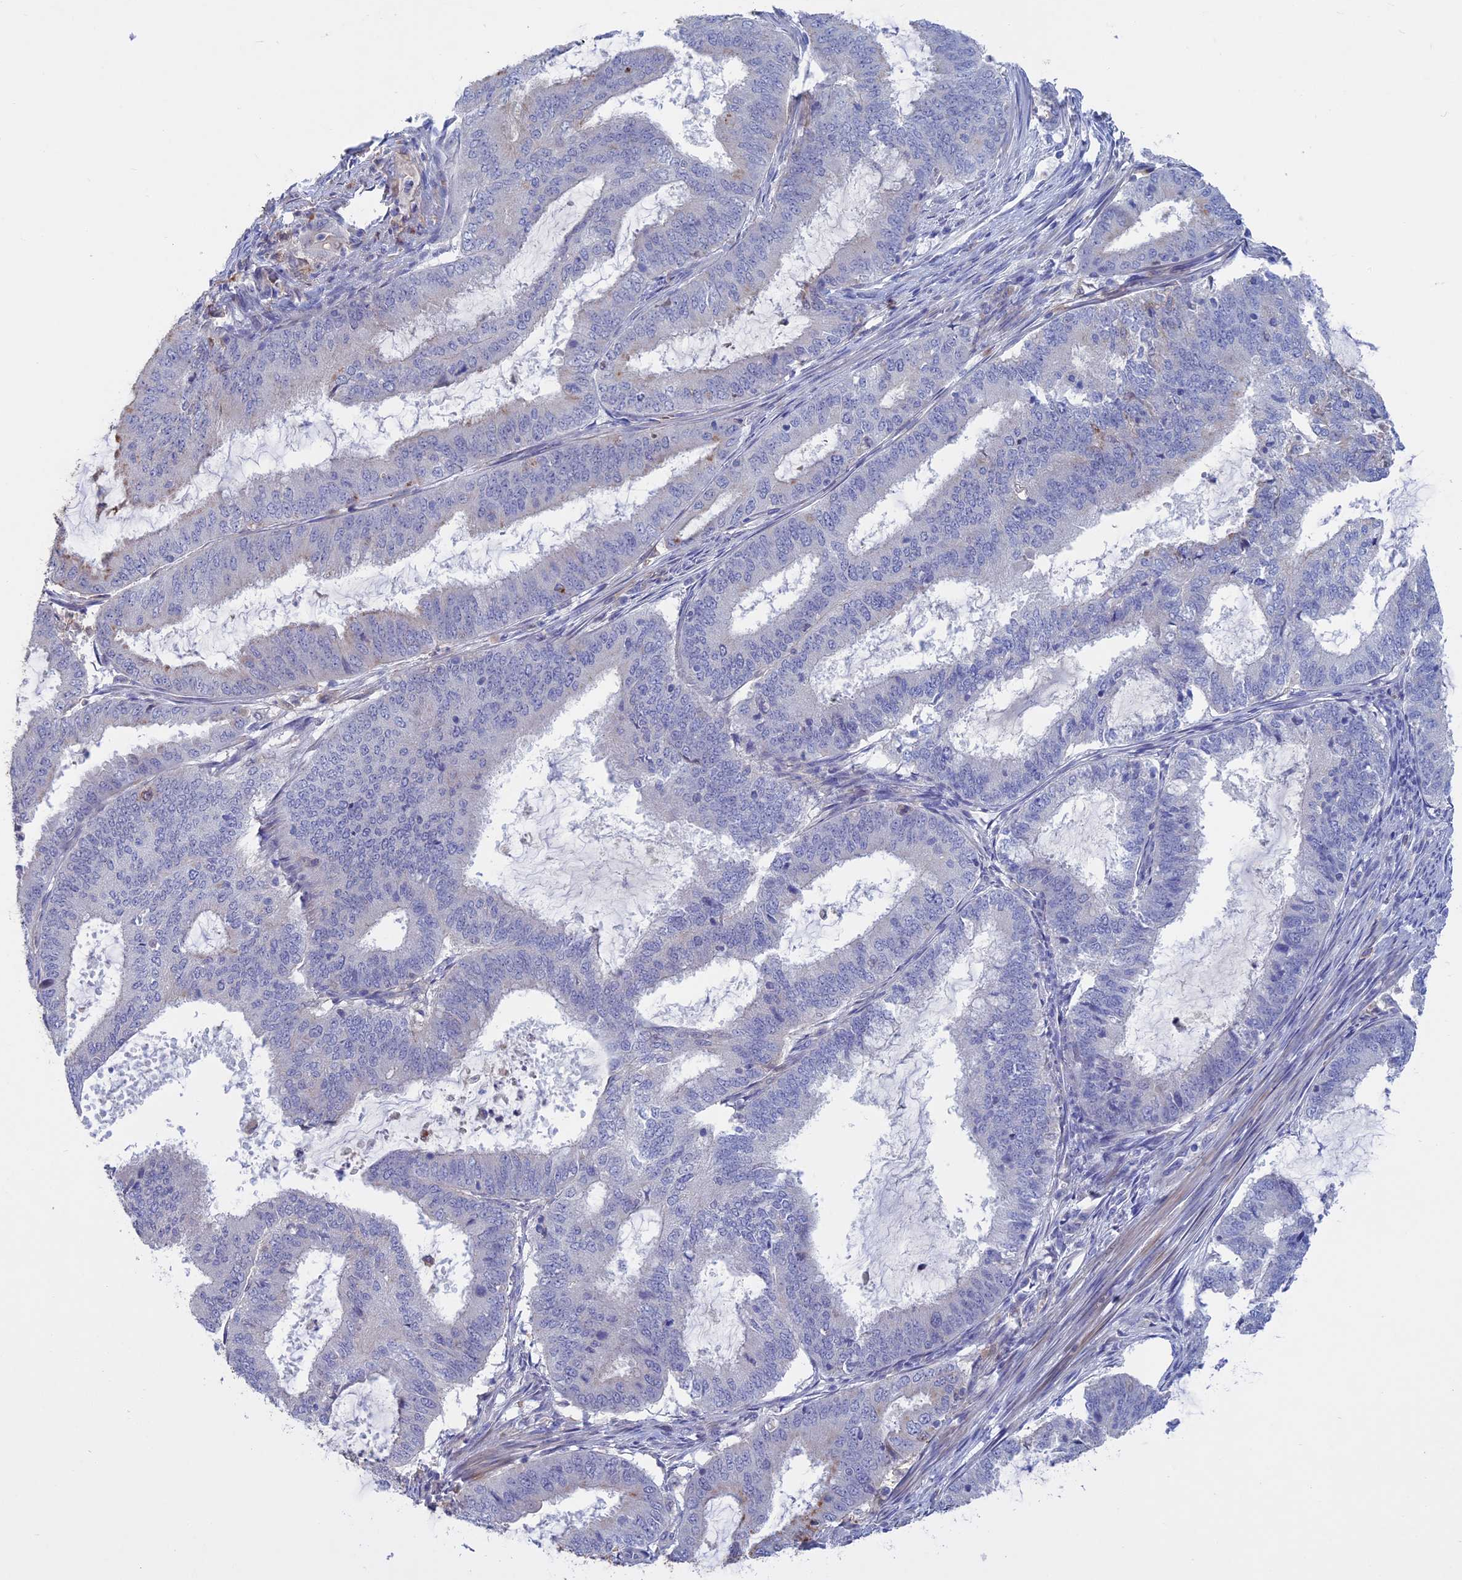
{"staining": {"intensity": "negative", "quantity": "none", "location": "none"}, "tissue": "endometrial cancer", "cell_type": "Tumor cells", "image_type": "cancer", "snomed": [{"axis": "morphology", "description": "Adenocarcinoma, NOS"}, {"axis": "topography", "description": "Endometrium"}], "caption": "IHC of adenocarcinoma (endometrial) displays no staining in tumor cells. The staining was performed using DAB to visualize the protein expression in brown, while the nuclei were stained in blue with hematoxylin (Magnification: 20x).", "gene": "SLC2A6", "patient": {"sex": "female", "age": 51}}